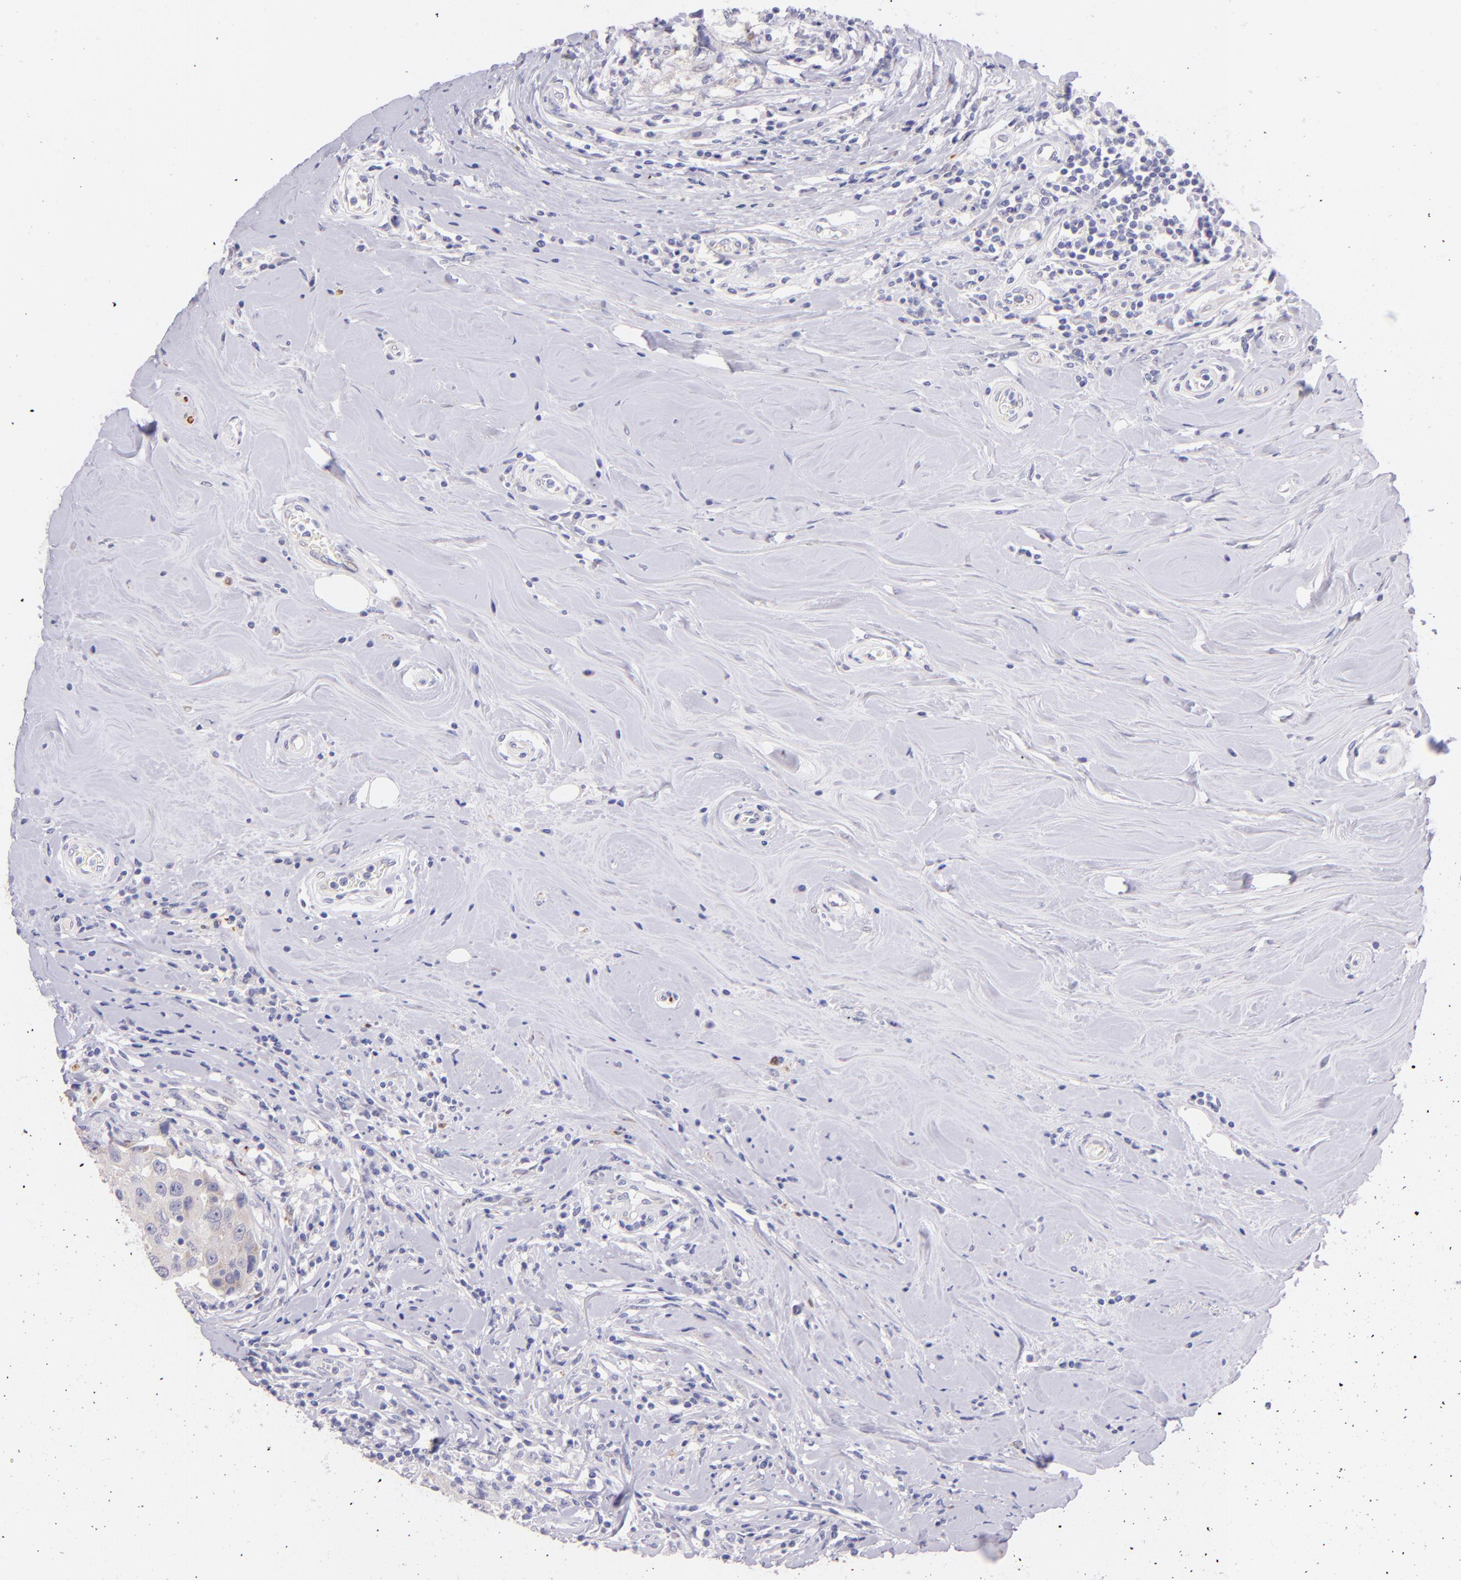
{"staining": {"intensity": "weak", "quantity": ">75%", "location": "cytoplasmic/membranous"}, "tissue": "breast cancer", "cell_type": "Tumor cells", "image_type": "cancer", "snomed": [{"axis": "morphology", "description": "Duct carcinoma"}, {"axis": "topography", "description": "Breast"}], "caption": "Breast cancer (invasive ductal carcinoma) tissue exhibits weak cytoplasmic/membranous staining in about >75% of tumor cells Ihc stains the protein in brown and the nuclei are stained blue.", "gene": "SH2D4A", "patient": {"sex": "female", "age": 27}}